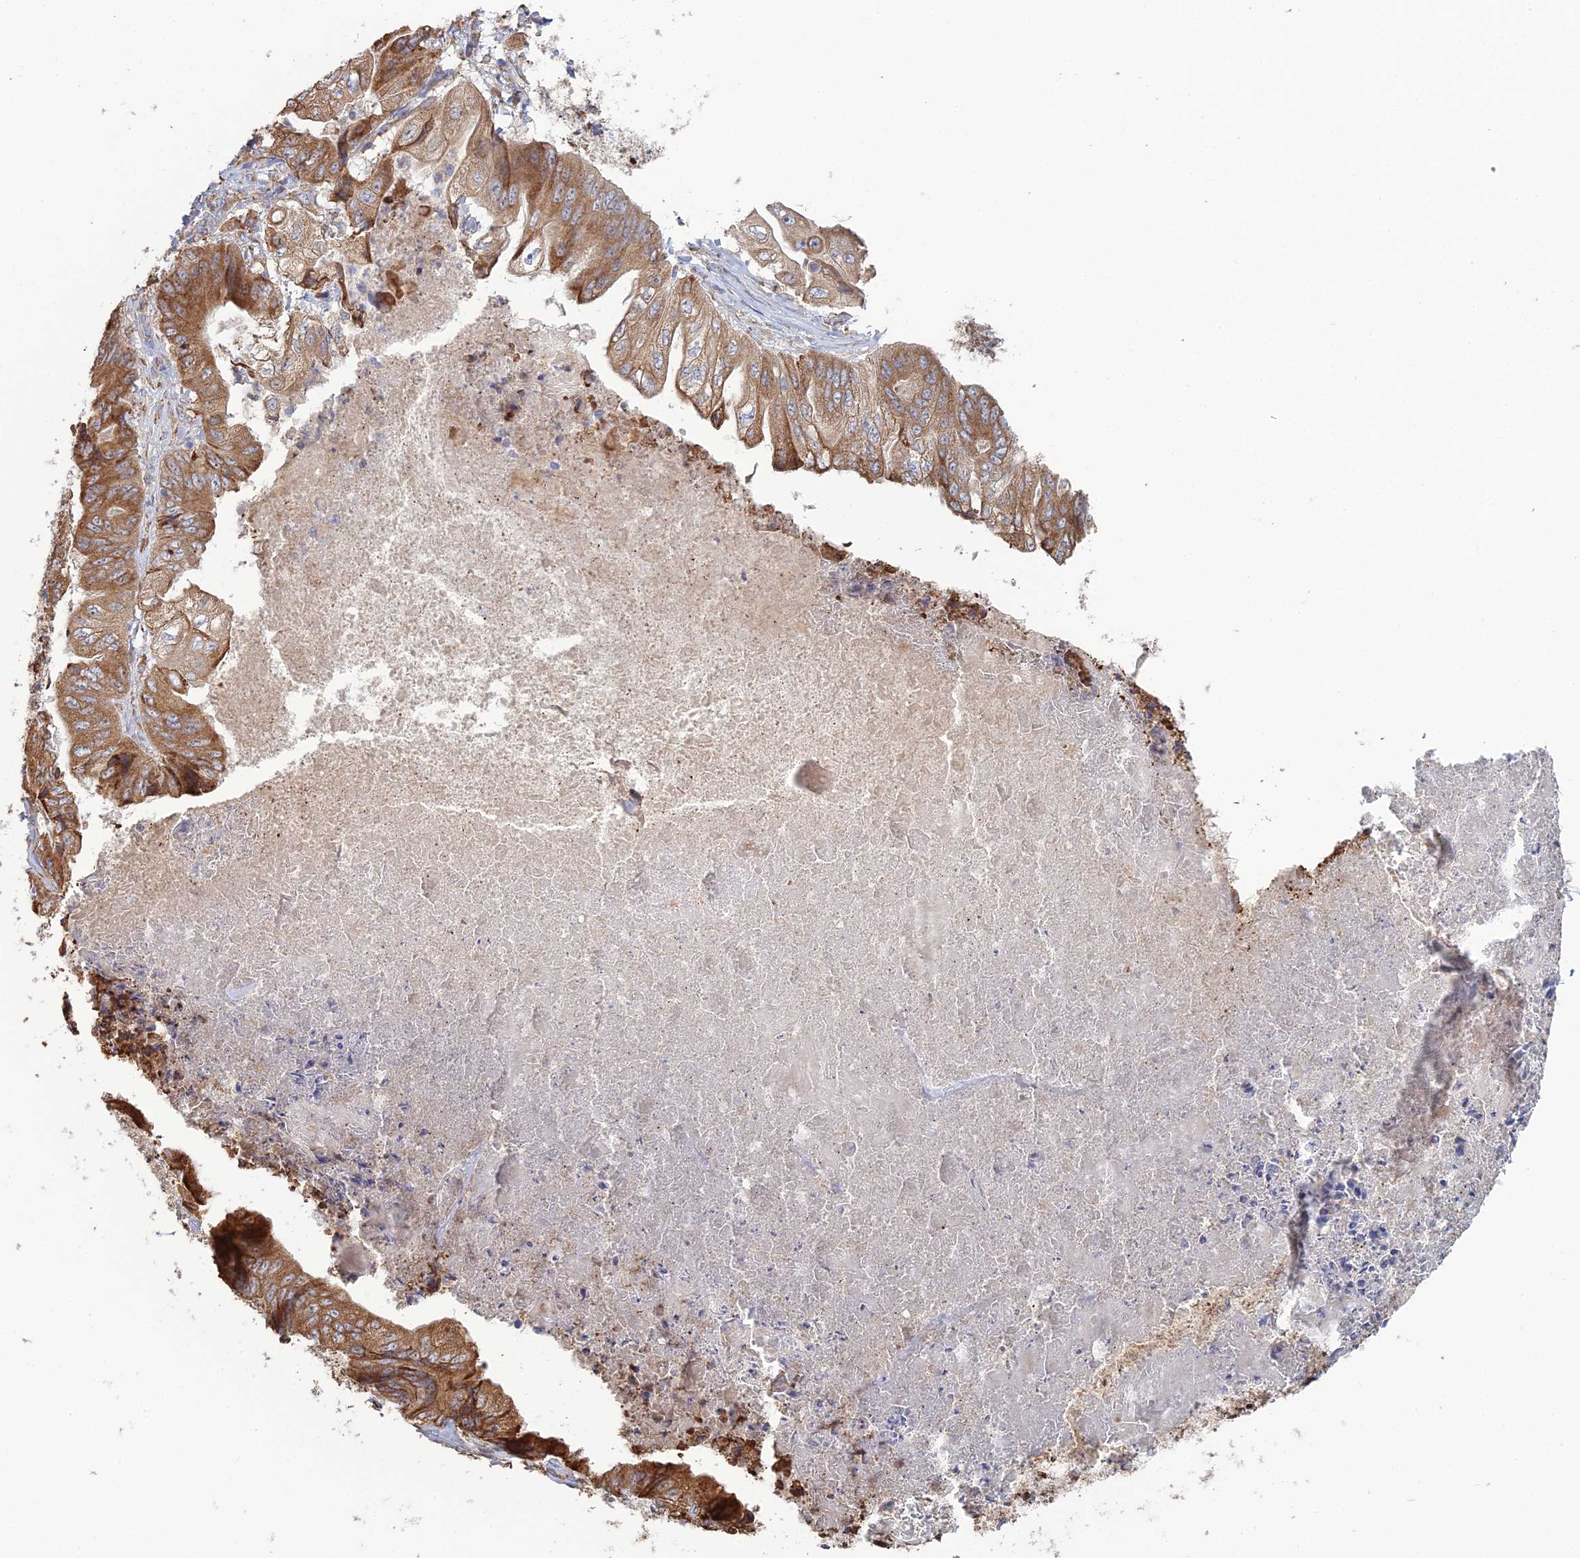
{"staining": {"intensity": "moderate", "quantity": ">75%", "location": "cytoplasmic/membranous"}, "tissue": "stomach cancer", "cell_type": "Tumor cells", "image_type": "cancer", "snomed": [{"axis": "morphology", "description": "Adenocarcinoma, NOS"}, {"axis": "topography", "description": "Stomach"}], "caption": "Protein staining of adenocarcinoma (stomach) tissue shows moderate cytoplasmic/membranous staining in about >75% of tumor cells.", "gene": "TRAPPC6A", "patient": {"sex": "male", "age": 62}}